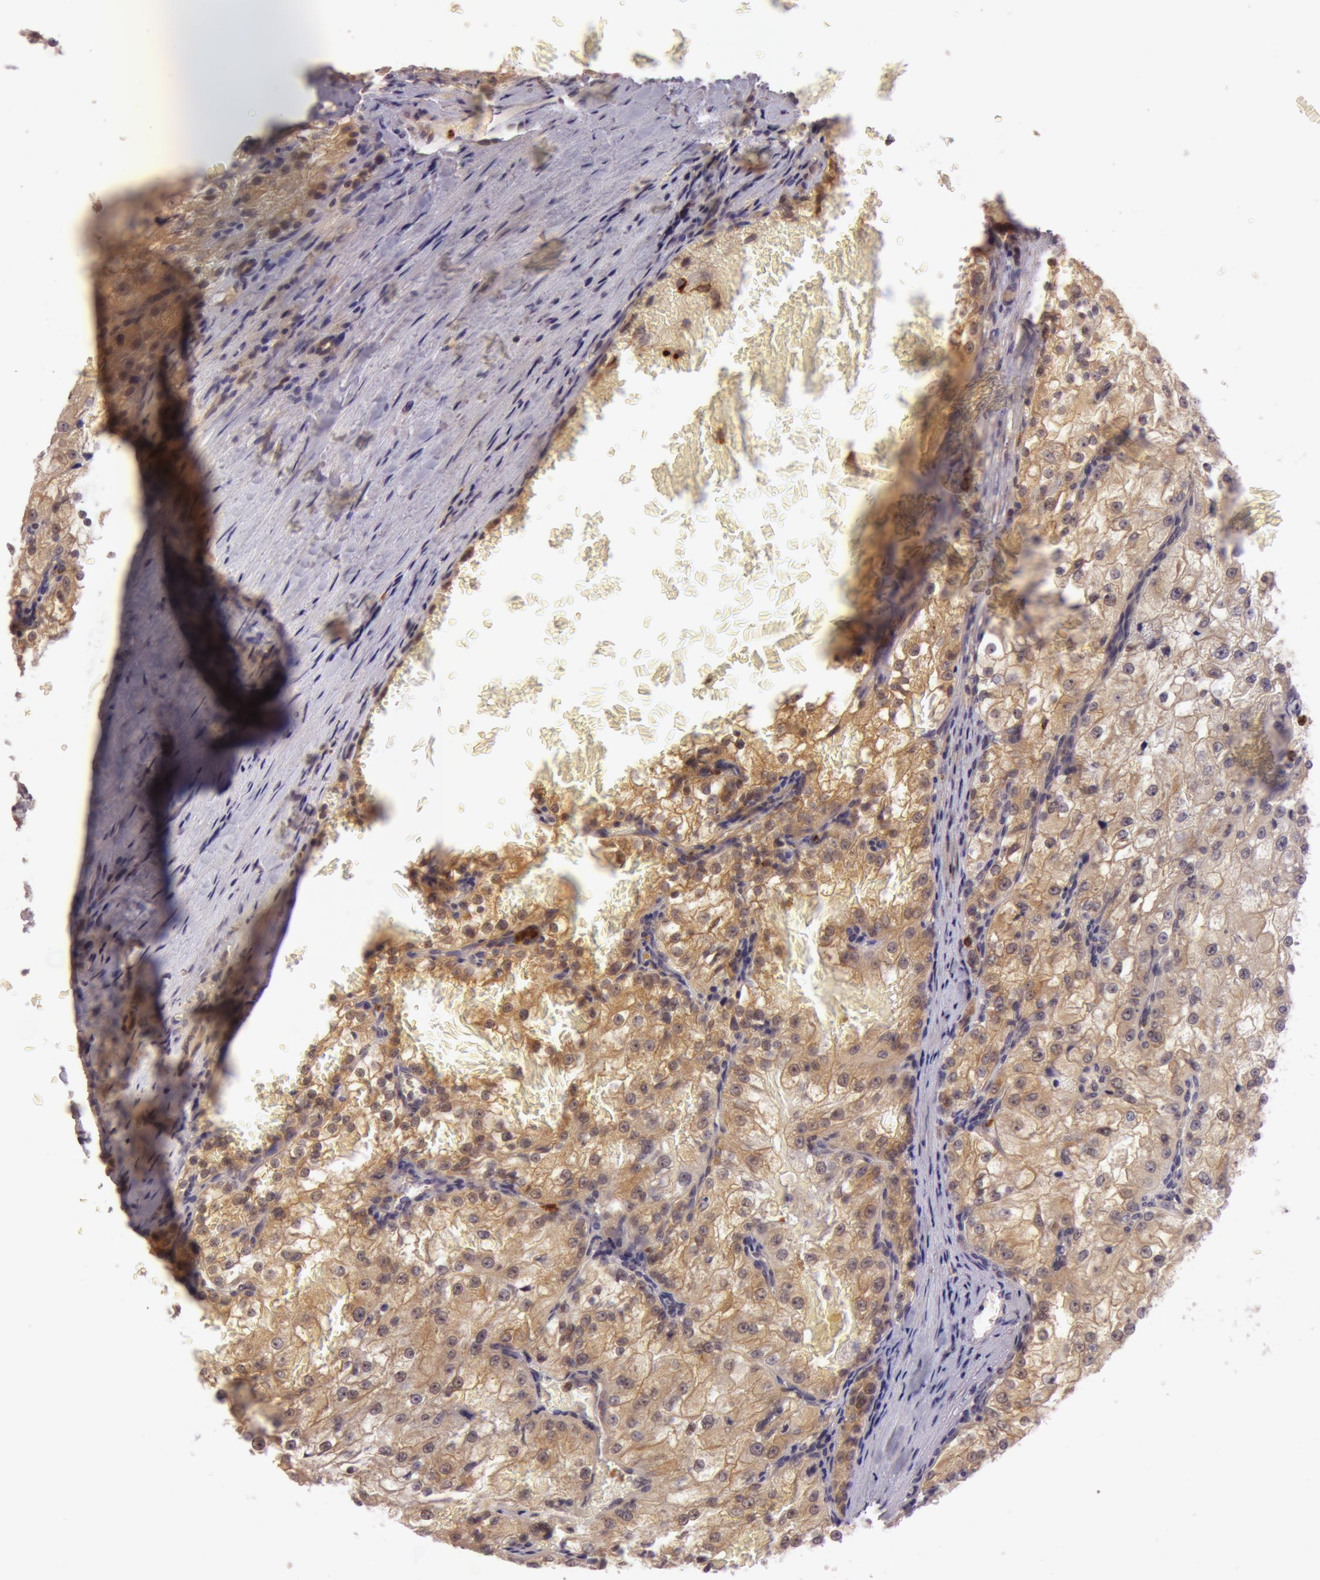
{"staining": {"intensity": "moderate", "quantity": ">75%", "location": "cytoplasmic/membranous"}, "tissue": "renal cancer", "cell_type": "Tumor cells", "image_type": "cancer", "snomed": [{"axis": "morphology", "description": "Adenocarcinoma, NOS"}, {"axis": "topography", "description": "Kidney"}], "caption": "Renal cancer (adenocarcinoma) stained for a protein (brown) displays moderate cytoplasmic/membranous positive staining in approximately >75% of tumor cells.", "gene": "ATG2B", "patient": {"sex": "female", "age": 74}}